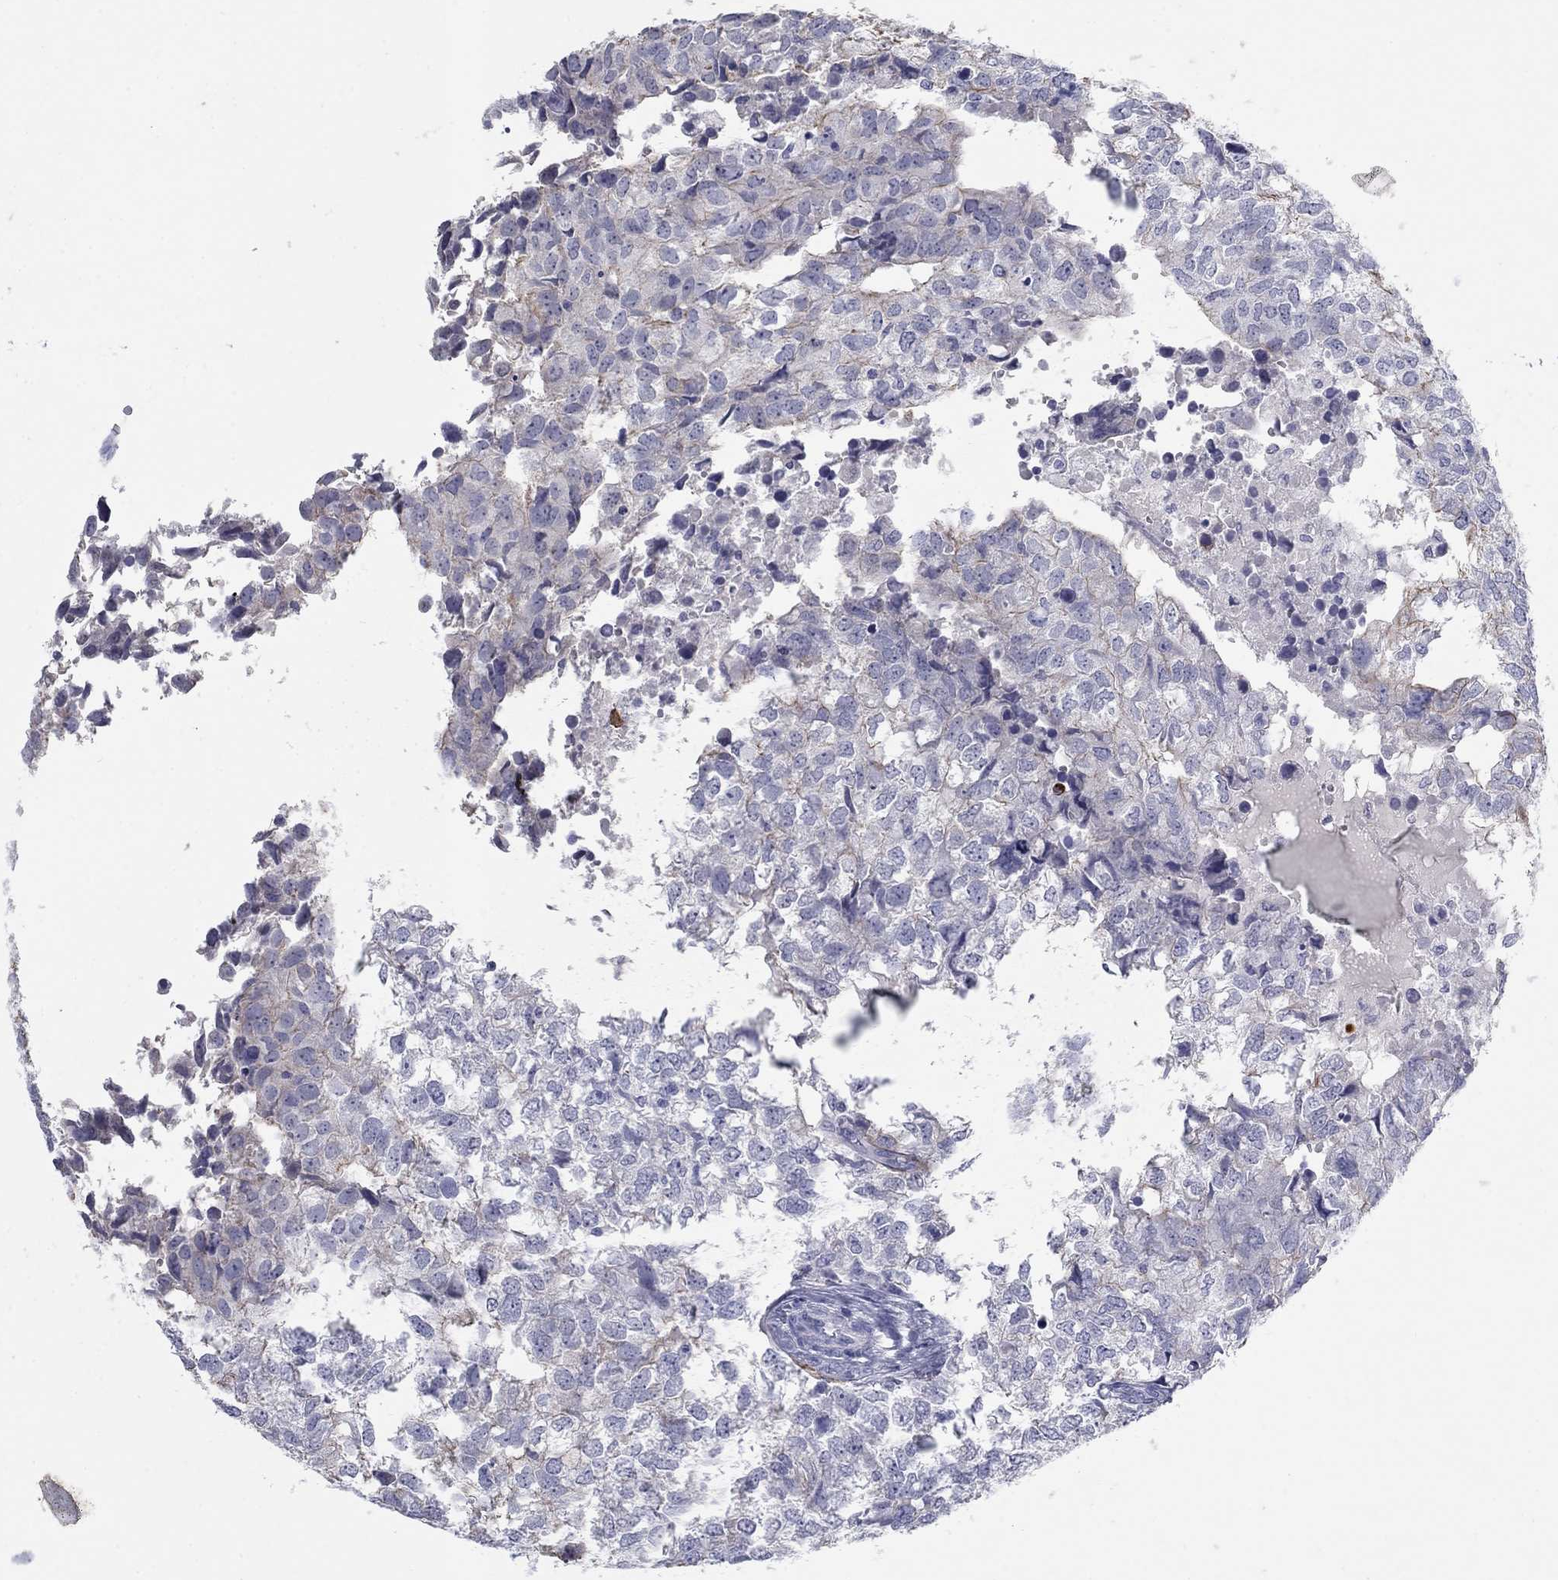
{"staining": {"intensity": "negative", "quantity": "none", "location": "none"}, "tissue": "breast cancer", "cell_type": "Tumor cells", "image_type": "cancer", "snomed": [{"axis": "morphology", "description": "Duct carcinoma"}, {"axis": "topography", "description": "Breast"}], "caption": "DAB immunohistochemical staining of breast cancer (intraductal carcinoma) shows no significant expression in tumor cells.", "gene": "KRT75", "patient": {"sex": "female", "age": 30}}